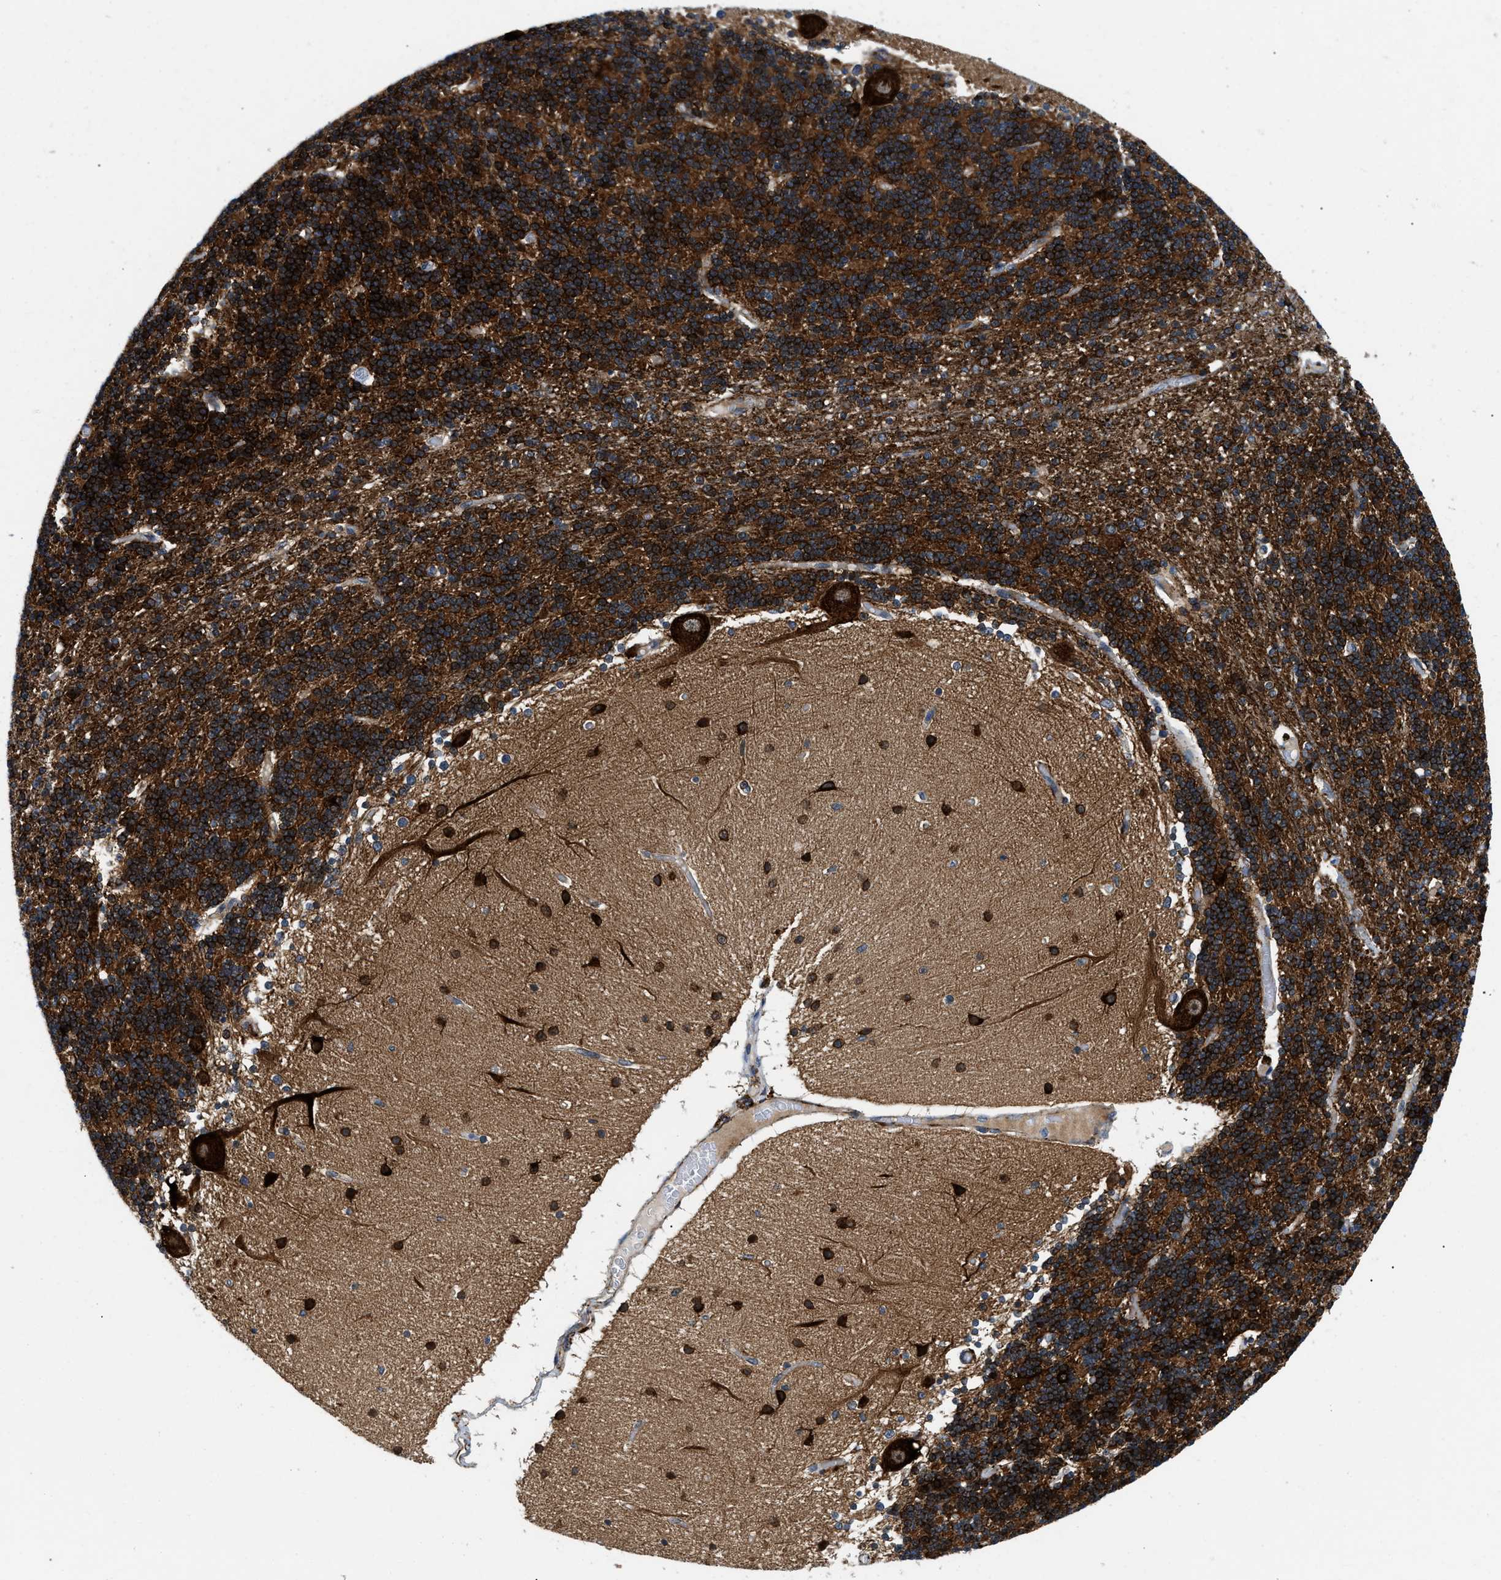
{"staining": {"intensity": "strong", "quantity": ">75%", "location": "cytoplasmic/membranous"}, "tissue": "cerebellum", "cell_type": "Cells in granular layer", "image_type": "normal", "snomed": [{"axis": "morphology", "description": "Normal tissue, NOS"}, {"axis": "topography", "description": "Cerebellum"}], "caption": "Immunohistochemistry (IHC) (DAB (3,3'-diaminobenzidine)) staining of unremarkable human cerebellum reveals strong cytoplasmic/membranous protein positivity in approximately >75% of cells in granular layer. The staining was performed using DAB to visualize the protein expression in brown, while the nuclei were stained in blue with hematoxylin (Magnification: 20x).", "gene": "ZNF599", "patient": {"sex": "female", "age": 54}}